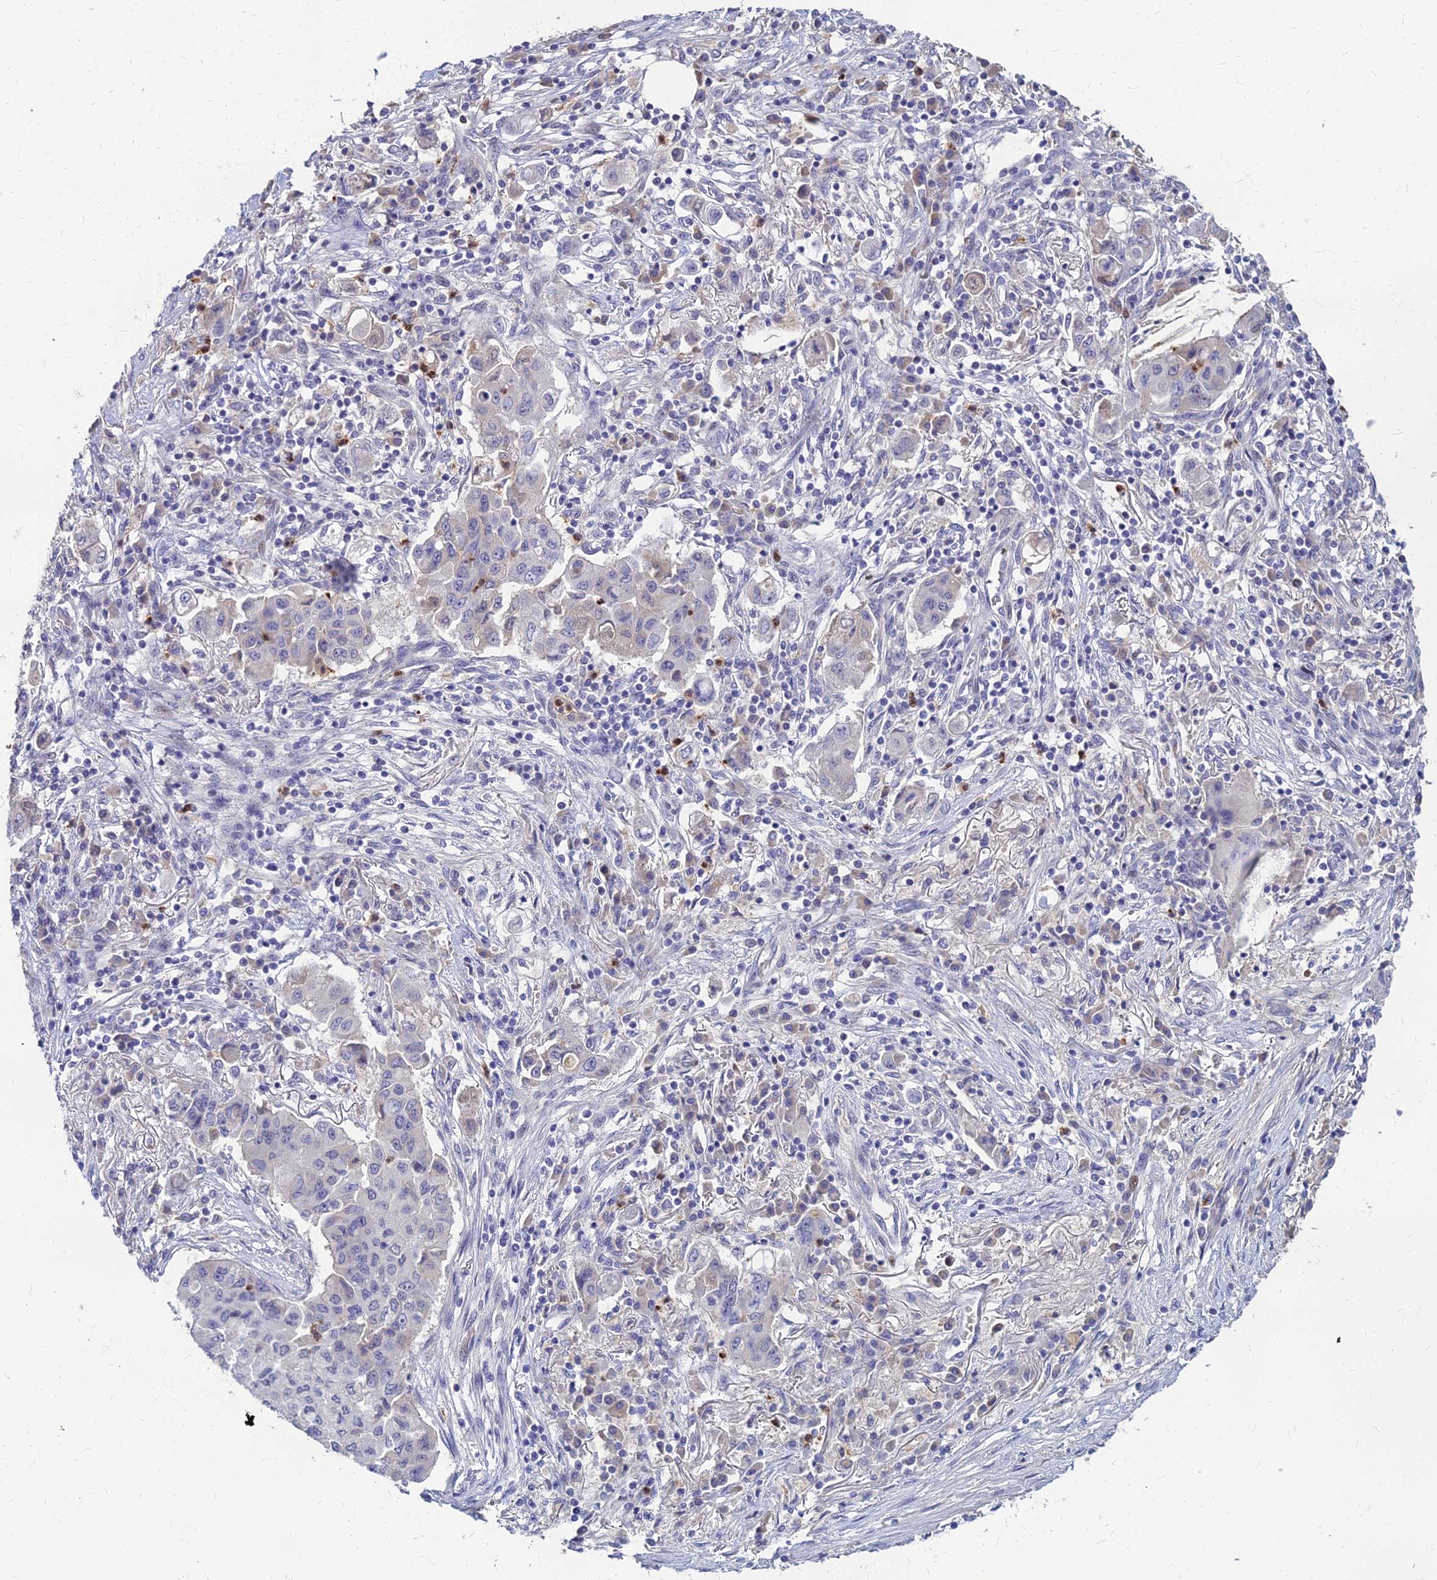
{"staining": {"intensity": "negative", "quantity": "none", "location": "none"}, "tissue": "lung cancer", "cell_type": "Tumor cells", "image_type": "cancer", "snomed": [{"axis": "morphology", "description": "Squamous cell carcinoma, NOS"}, {"axis": "topography", "description": "Lung"}], "caption": "Tumor cells are negative for protein expression in human lung cancer.", "gene": "GOLGA6D", "patient": {"sex": "male", "age": 74}}